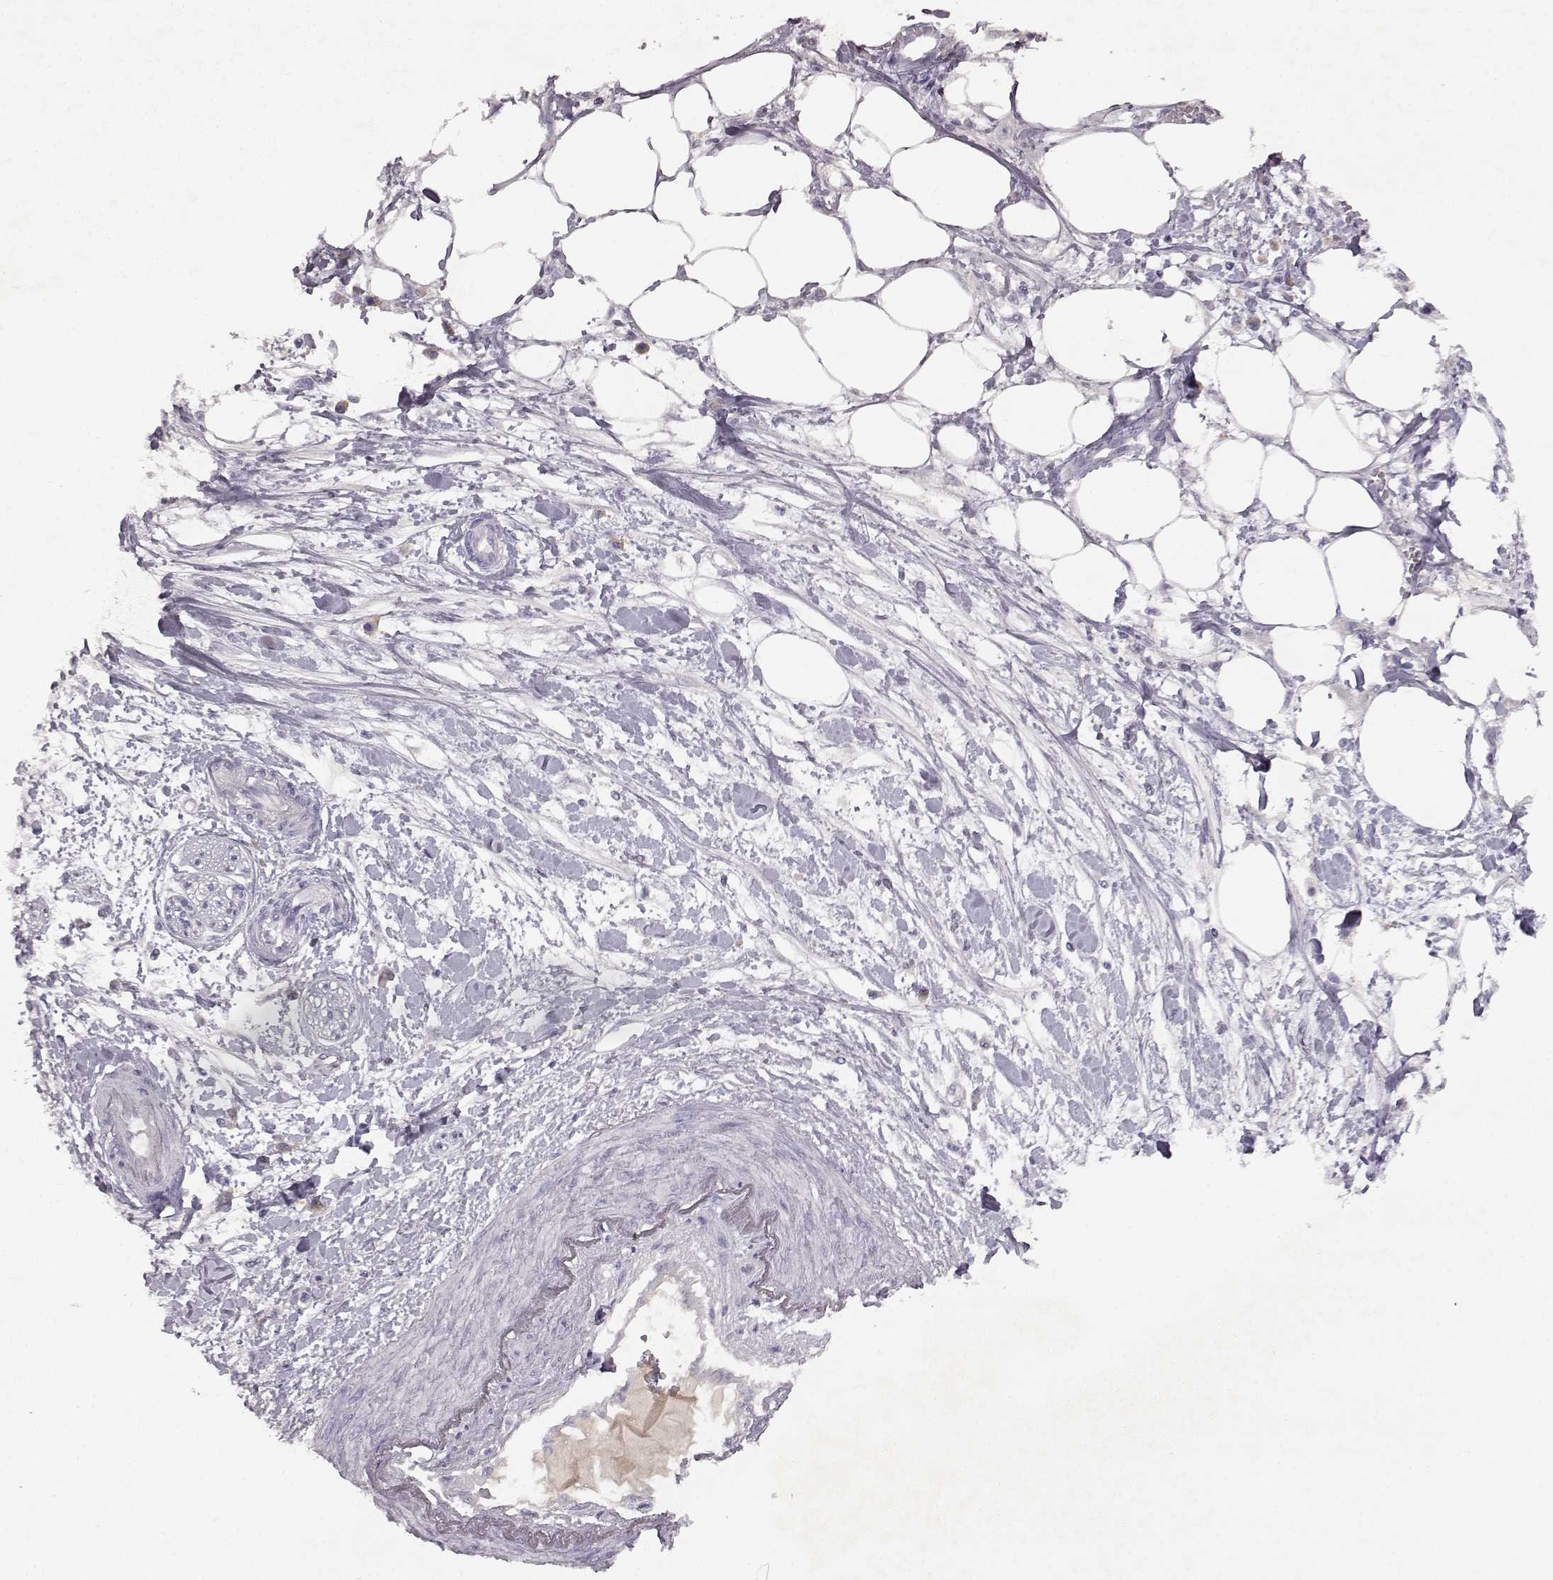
{"staining": {"intensity": "negative", "quantity": "none", "location": "none"}, "tissue": "pancreatic cancer", "cell_type": "Tumor cells", "image_type": "cancer", "snomed": [{"axis": "morphology", "description": "Normal tissue, NOS"}, {"axis": "morphology", "description": "Adenocarcinoma, NOS"}, {"axis": "topography", "description": "Lymph node"}, {"axis": "topography", "description": "Pancreas"}], "caption": "This is an immunohistochemistry micrograph of human pancreatic cancer. There is no expression in tumor cells.", "gene": "SPAG17", "patient": {"sex": "female", "age": 58}}